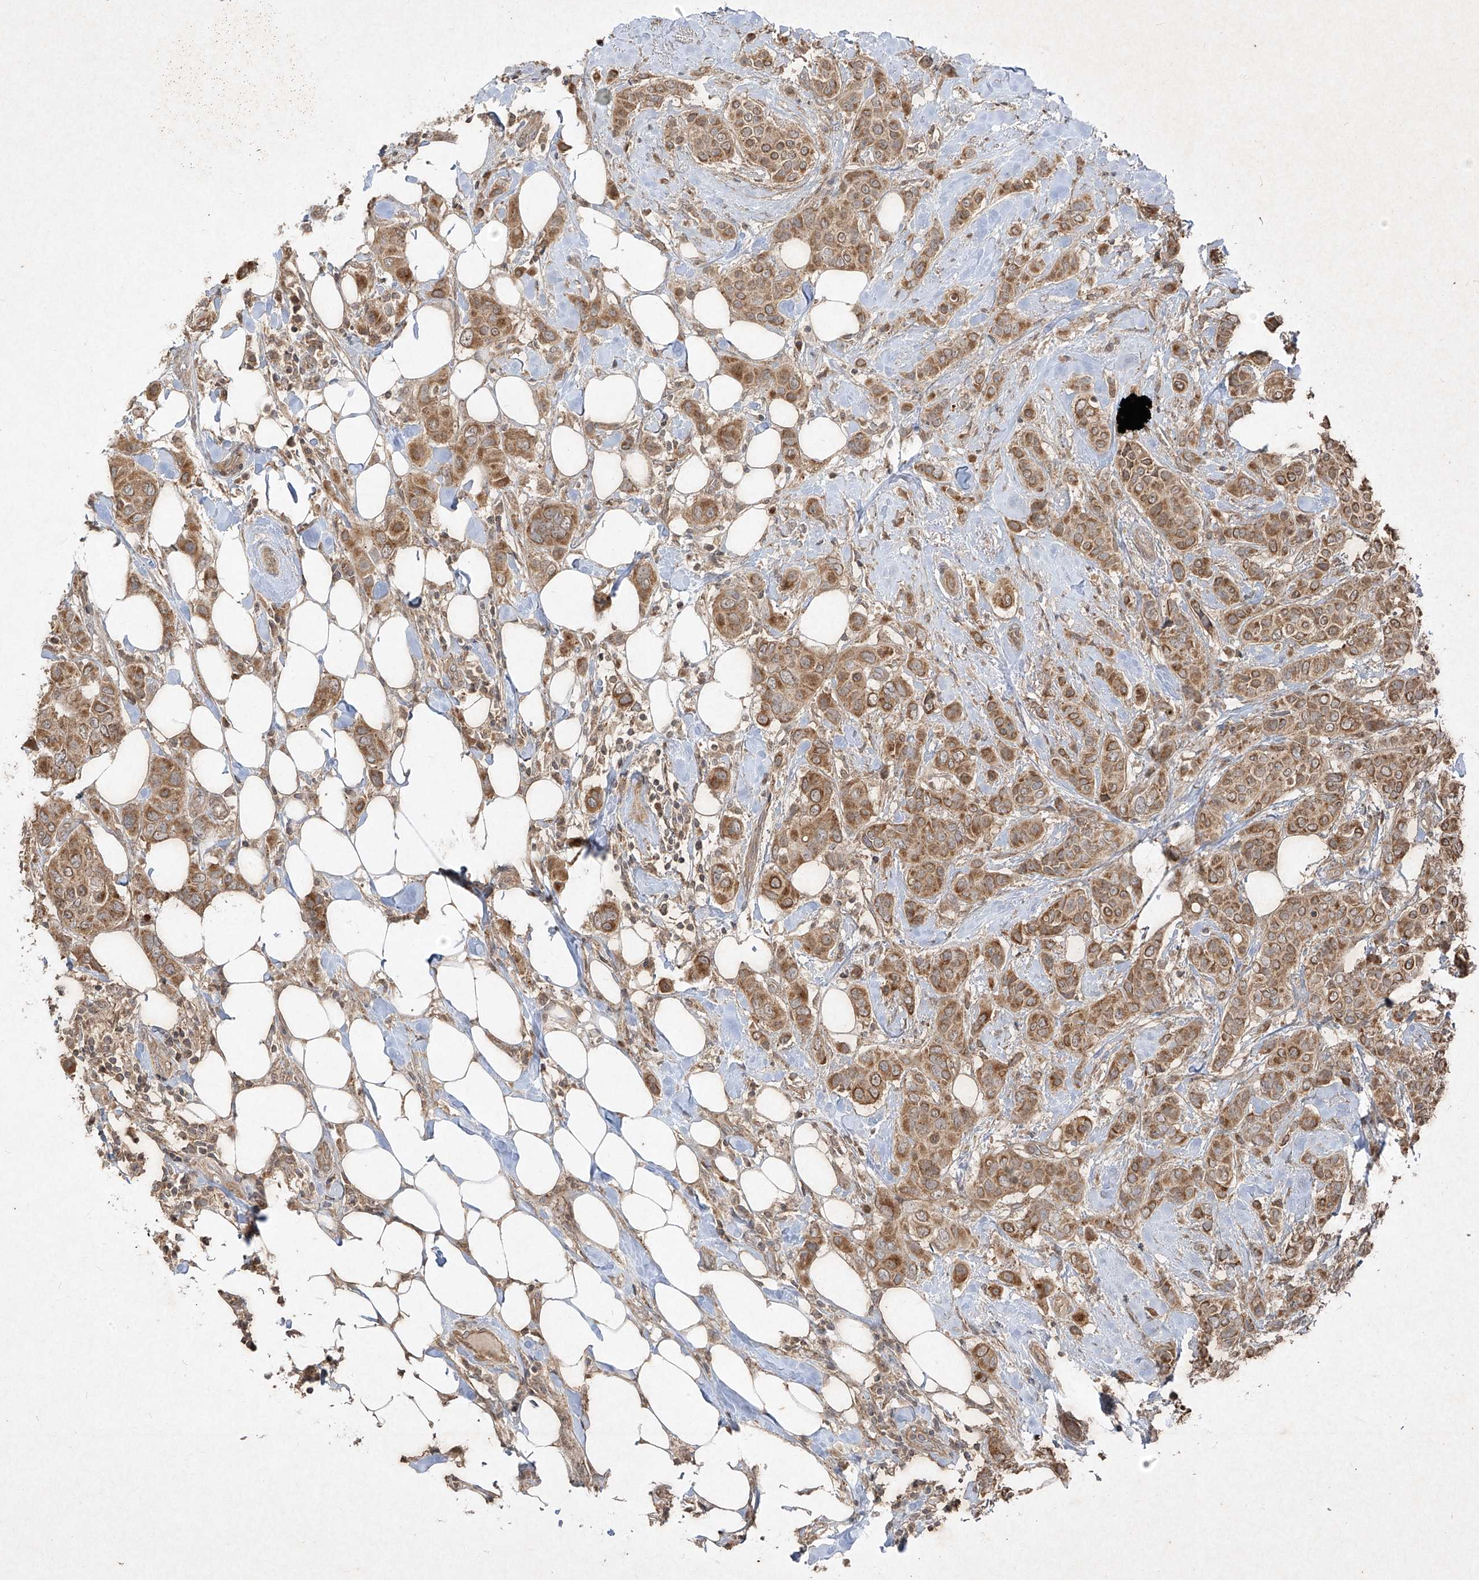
{"staining": {"intensity": "moderate", "quantity": ">75%", "location": "cytoplasmic/membranous"}, "tissue": "breast cancer", "cell_type": "Tumor cells", "image_type": "cancer", "snomed": [{"axis": "morphology", "description": "Lobular carcinoma"}, {"axis": "topography", "description": "Breast"}], "caption": "Immunohistochemistry photomicrograph of human breast cancer (lobular carcinoma) stained for a protein (brown), which displays medium levels of moderate cytoplasmic/membranous staining in about >75% of tumor cells.", "gene": "ABCD3", "patient": {"sex": "female", "age": 51}}